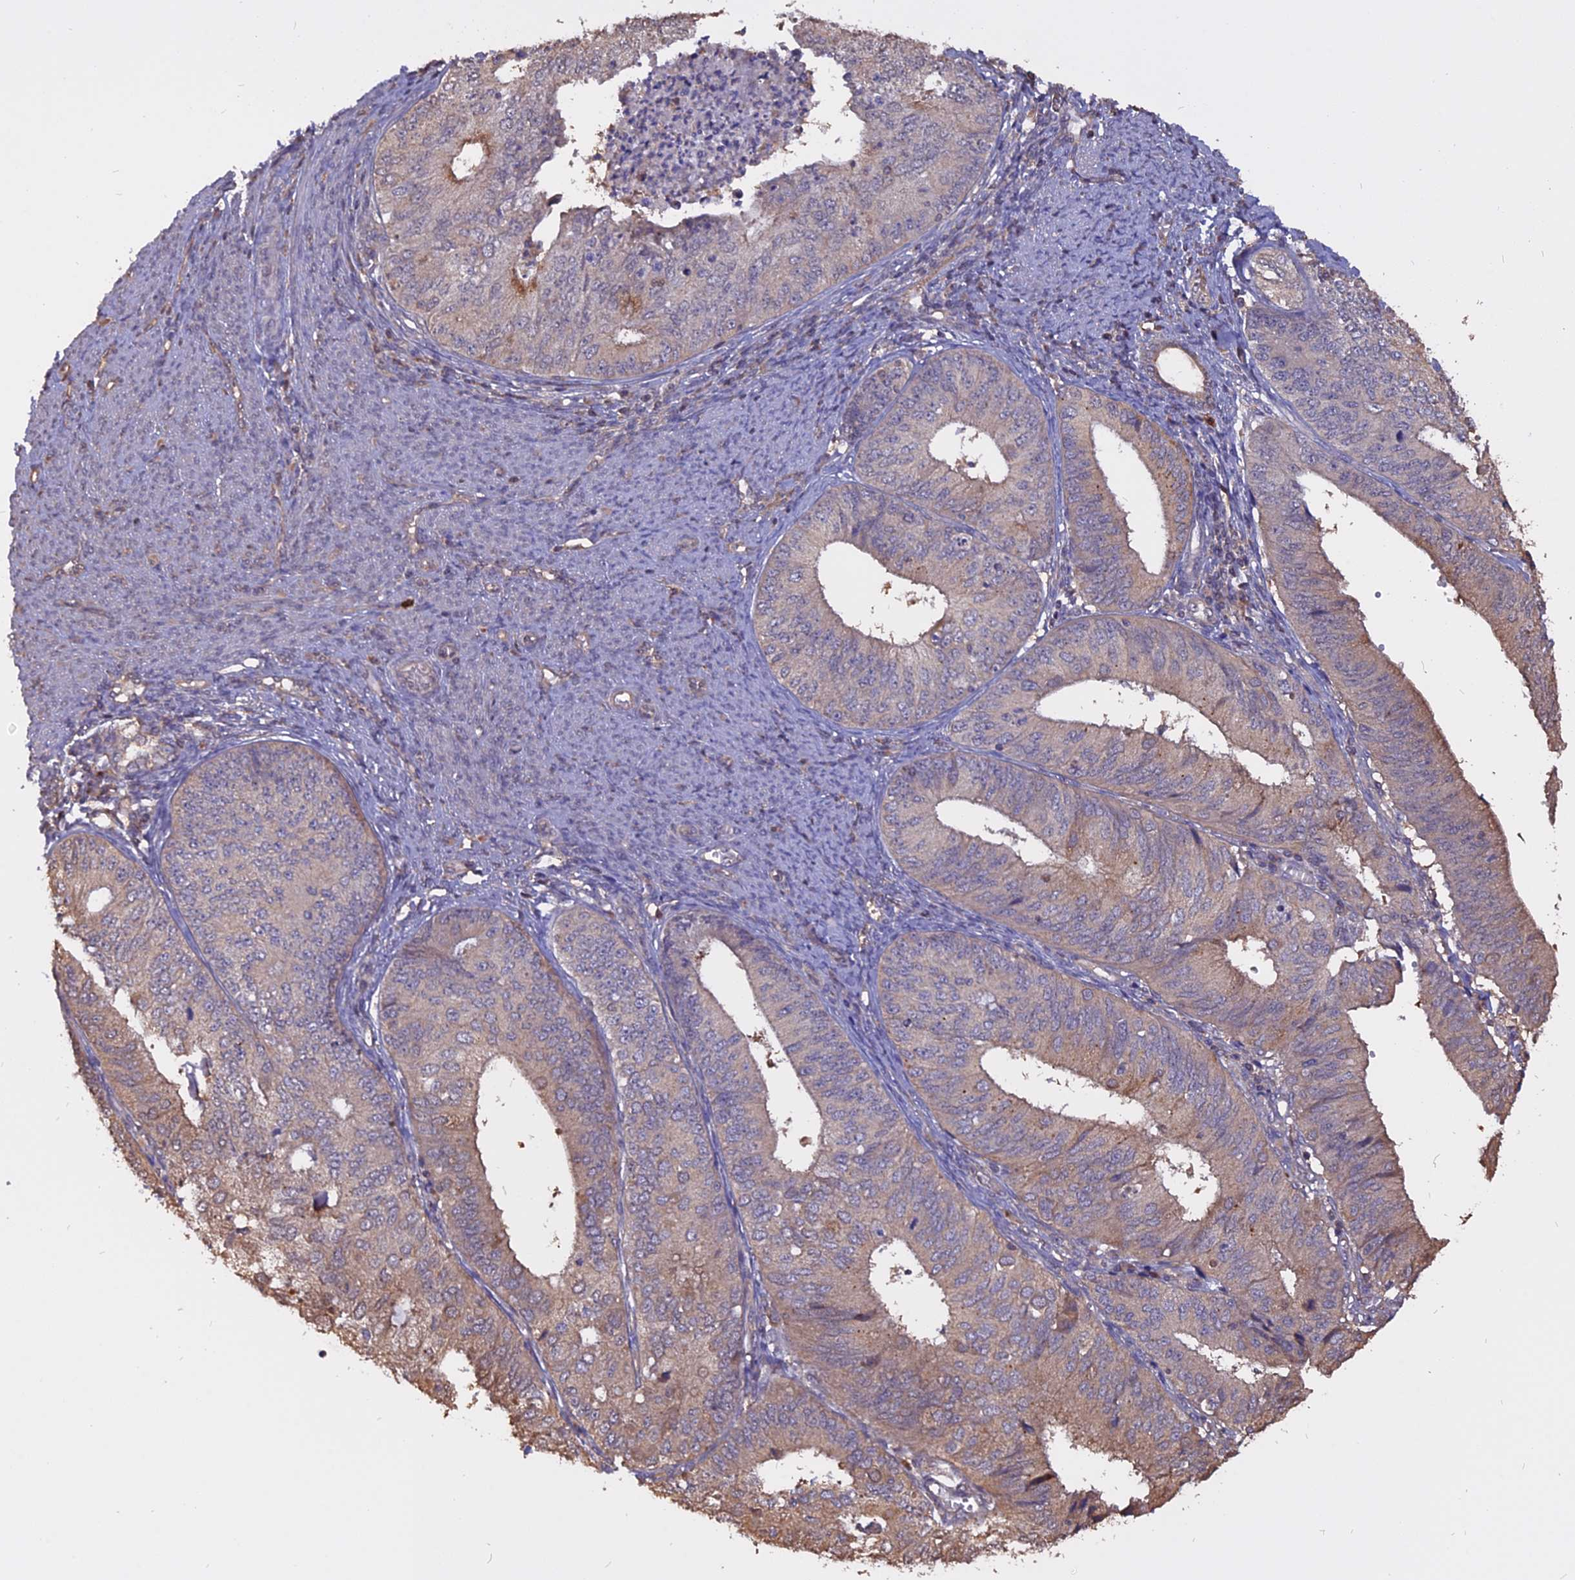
{"staining": {"intensity": "weak", "quantity": "25%-75%", "location": "cytoplasmic/membranous"}, "tissue": "endometrial cancer", "cell_type": "Tumor cells", "image_type": "cancer", "snomed": [{"axis": "morphology", "description": "Adenocarcinoma, NOS"}, {"axis": "topography", "description": "Endometrium"}], "caption": "Endometrial adenocarcinoma was stained to show a protein in brown. There is low levels of weak cytoplasmic/membranous staining in about 25%-75% of tumor cells.", "gene": "CARMIL2", "patient": {"sex": "female", "age": 68}}